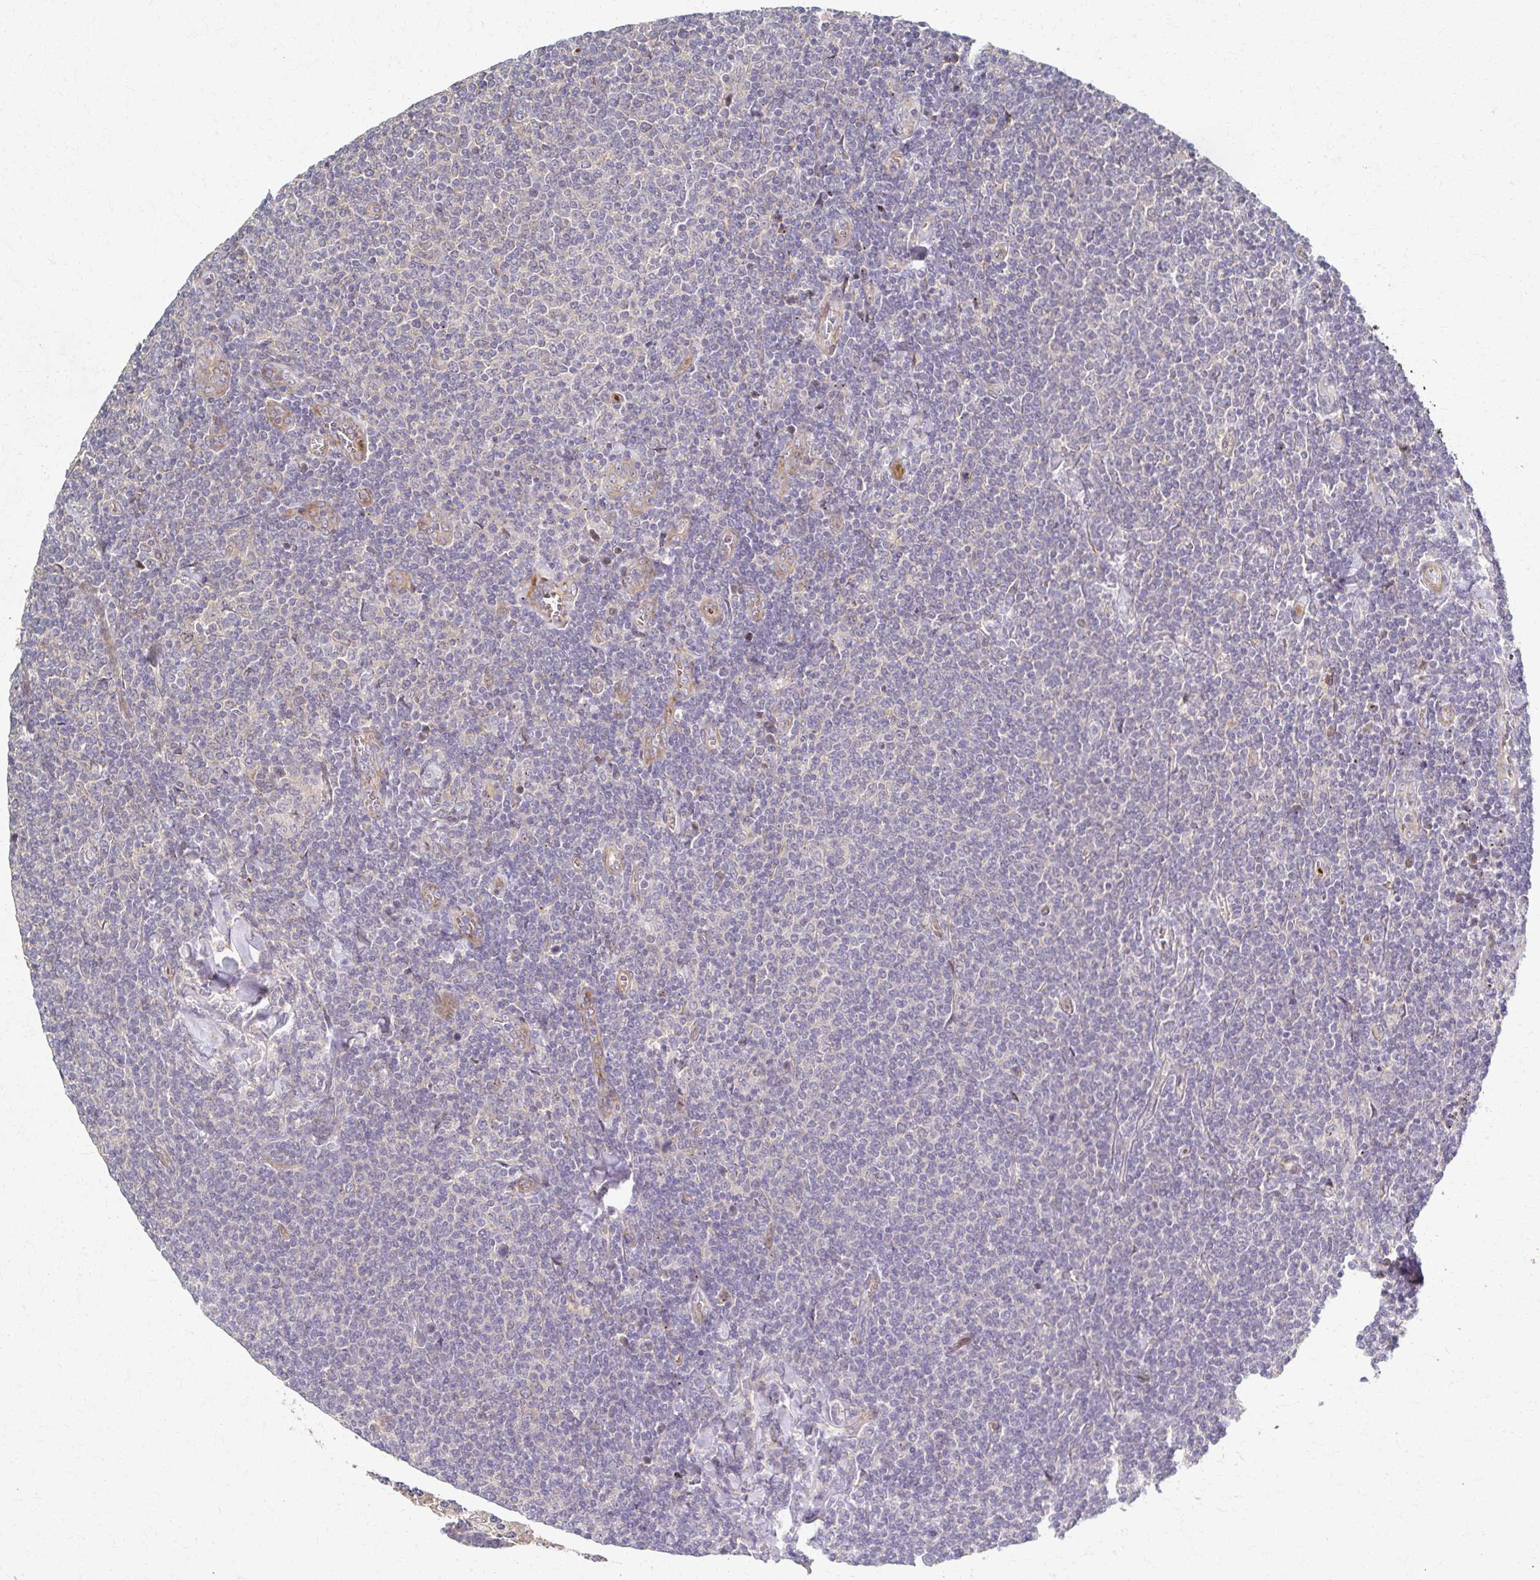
{"staining": {"intensity": "negative", "quantity": "none", "location": "none"}, "tissue": "lymphoma", "cell_type": "Tumor cells", "image_type": "cancer", "snomed": [{"axis": "morphology", "description": "Malignant lymphoma, non-Hodgkin's type, Low grade"}, {"axis": "topography", "description": "Lymph node"}], "caption": "This is a image of immunohistochemistry staining of low-grade malignant lymphoma, non-Hodgkin's type, which shows no positivity in tumor cells. (Brightfield microscopy of DAB immunohistochemistry (IHC) at high magnification).", "gene": "SKA2", "patient": {"sex": "male", "age": 52}}